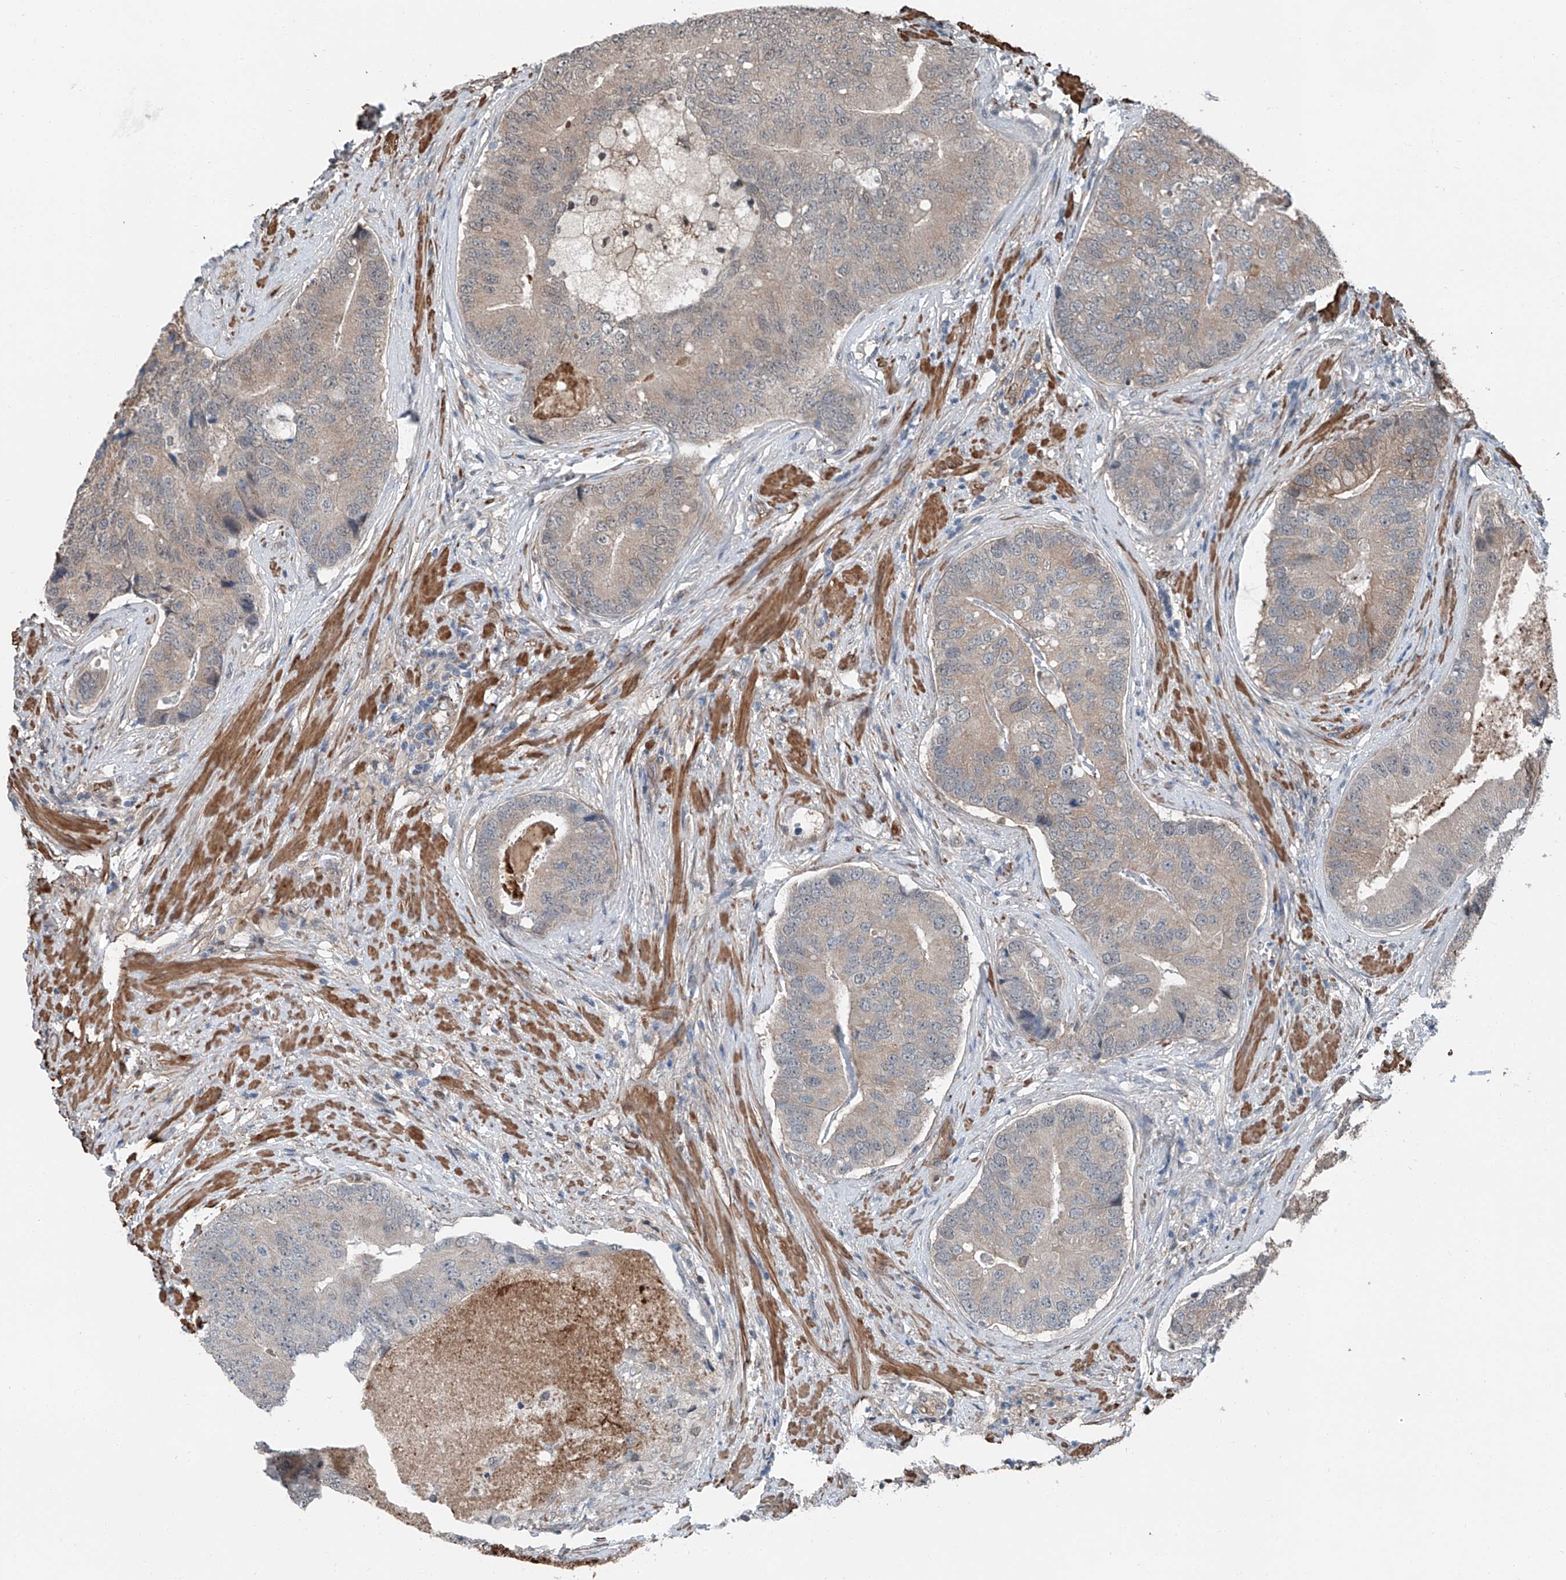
{"staining": {"intensity": "weak", "quantity": "25%-75%", "location": "cytoplasmic/membranous"}, "tissue": "prostate cancer", "cell_type": "Tumor cells", "image_type": "cancer", "snomed": [{"axis": "morphology", "description": "Adenocarcinoma, High grade"}, {"axis": "topography", "description": "Prostate"}], "caption": "A low amount of weak cytoplasmic/membranous positivity is seen in approximately 25%-75% of tumor cells in prostate cancer (adenocarcinoma (high-grade)) tissue.", "gene": "HSPA6", "patient": {"sex": "male", "age": 70}}